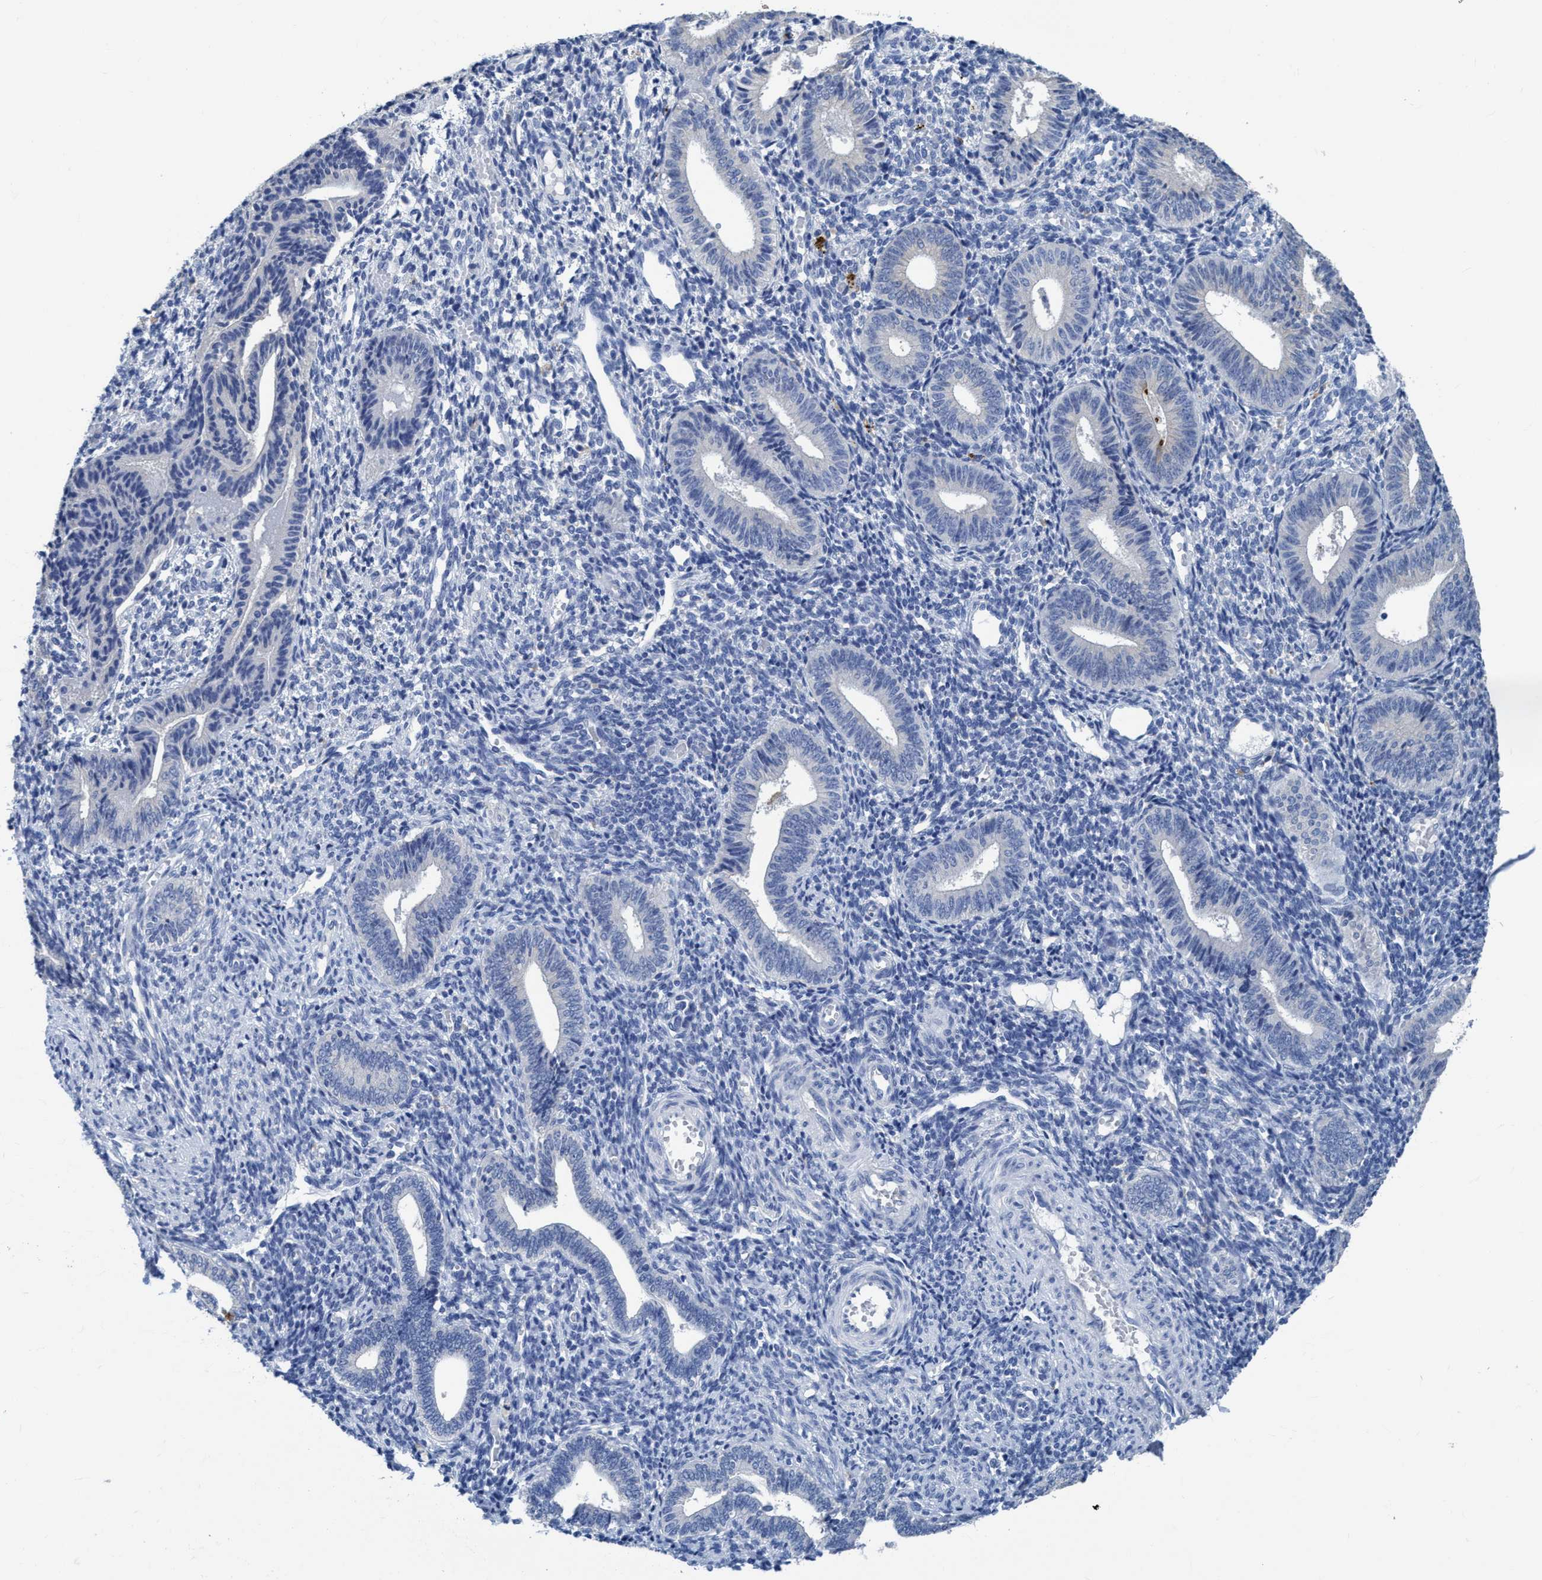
{"staining": {"intensity": "negative", "quantity": "none", "location": "none"}, "tissue": "endometrium", "cell_type": "Cells in endometrial stroma", "image_type": "normal", "snomed": [{"axis": "morphology", "description": "Normal tissue, NOS"}, {"axis": "topography", "description": "Uterus"}, {"axis": "topography", "description": "Endometrium"}], "caption": "An immunohistochemistry histopathology image of unremarkable endometrium is shown. There is no staining in cells in endometrial stroma of endometrium. (DAB (3,3'-diaminobenzidine) immunohistochemistry (IHC), high magnification).", "gene": "DNAI1", "patient": {"sex": "female", "age": 33}}